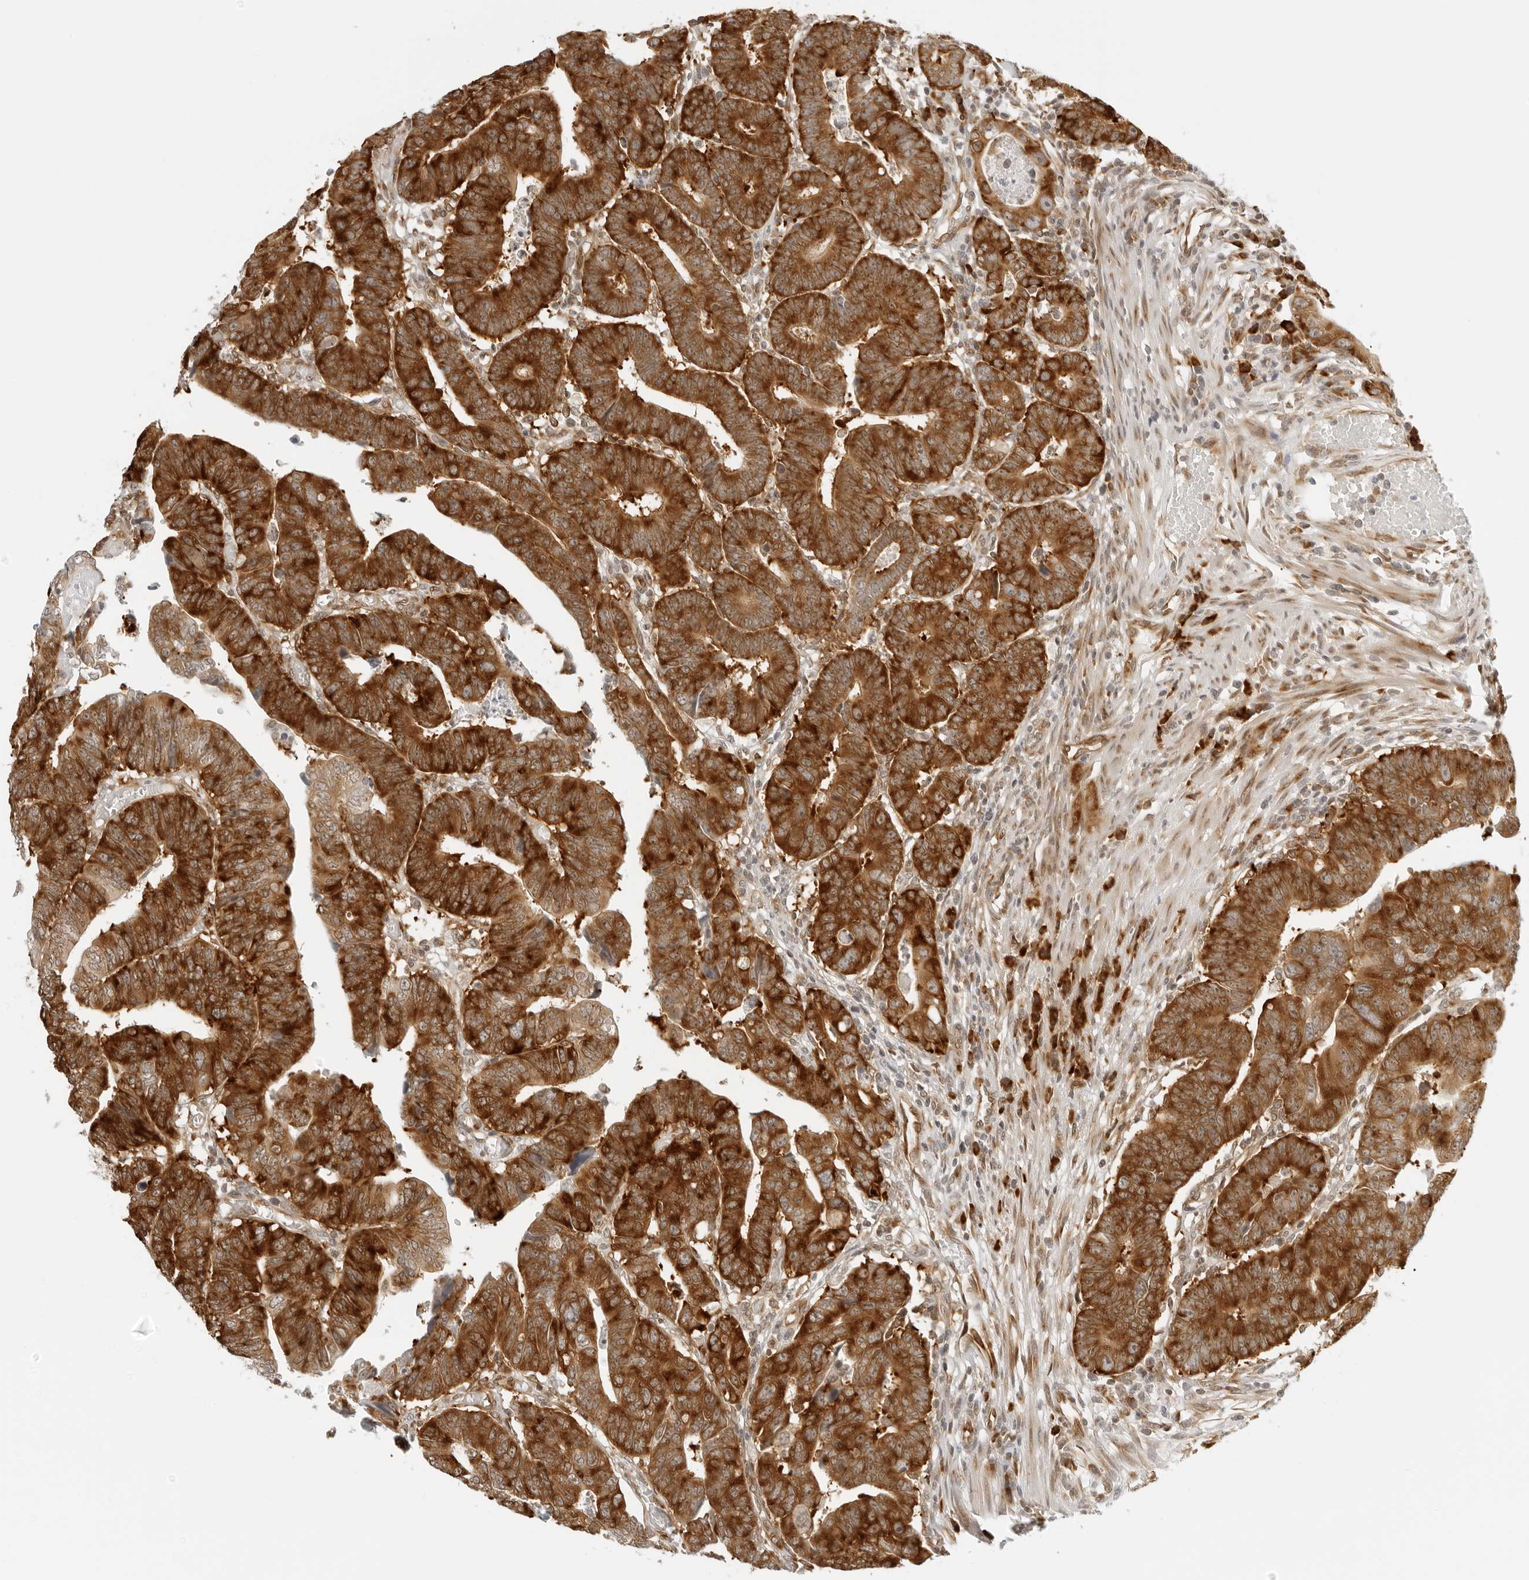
{"staining": {"intensity": "strong", "quantity": ">75%", "location": "cytoplasmic/membranous"}, "tissue": "colorectal cancer", "cell_type": "Tumor cells", "image_type": "cancer", "snomed": [{"axis": "morphology", "description": "Adenocarcinoma, NOS"}, {"axis": "topography", "description": "Rectum"}], "caption": "About >75% of tumor cells in human colorectal adenocarcinoma display strong cytoplasmic/membranous protein positivity as visualized by brown immunohistochemical staining.", "gene": "EIF4G1", "patient": {"sex": "female", "age": 65}}